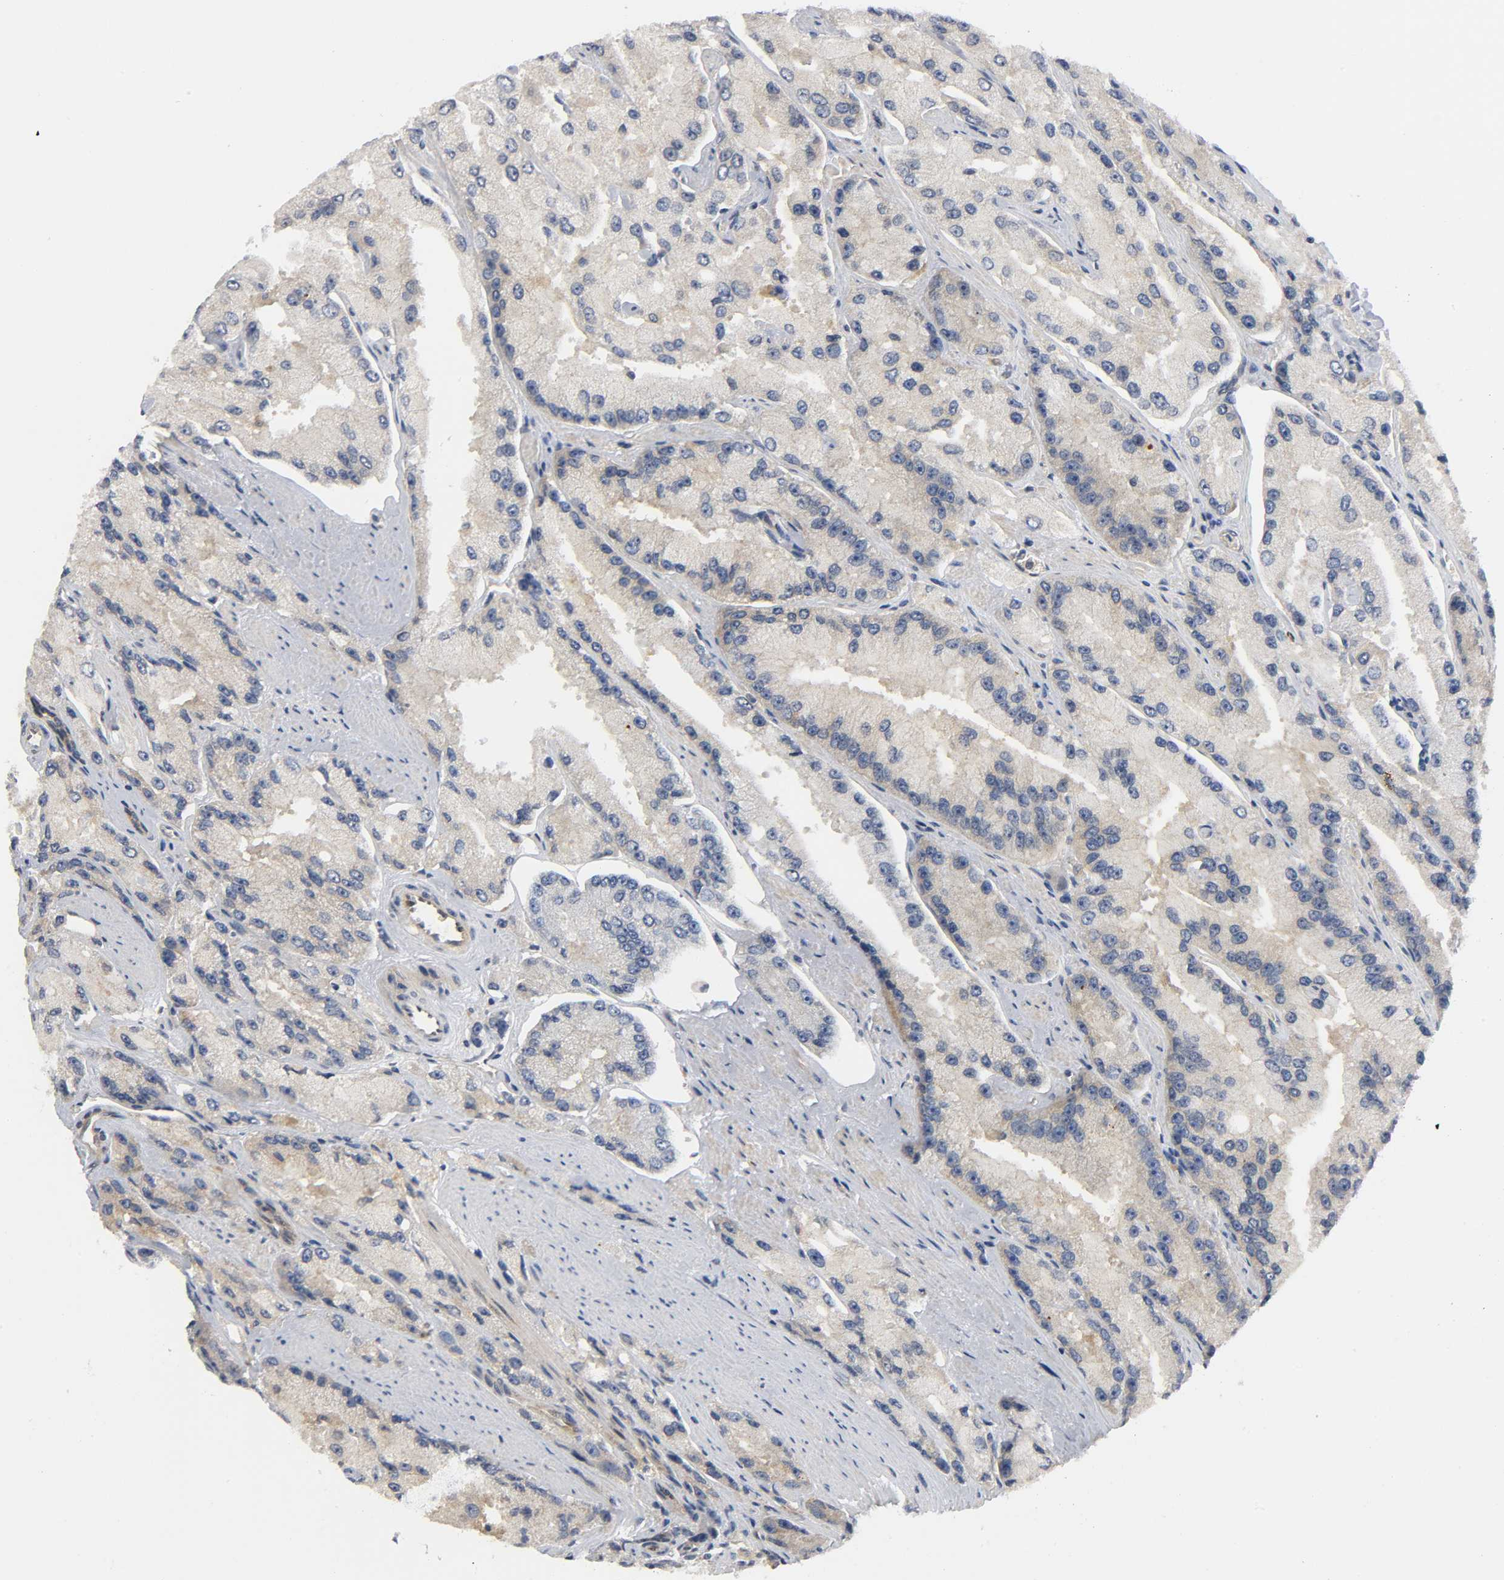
{"staining": {"intensity": "weak", "quantity": ">75%", "location": "cytoplasmic/membranous"}, "tissue": "prostate cancer", "cell_type": "Tumor cells", "image_type": "cancer", "snomed": [{"axis": "morphology", "description": "Adenocarcinoma, High grade"}, {"axis": "topography", "description": "Prostate"}], "caption": "This is a histology image of IHC staining of prostate cancer (high-grade adenocarcinoma), which shows weak staining in the cytoplasmic/membranous of tumor cells.", "gene": "HDAC6", "patient": {"sex": "male", "age": 58}}